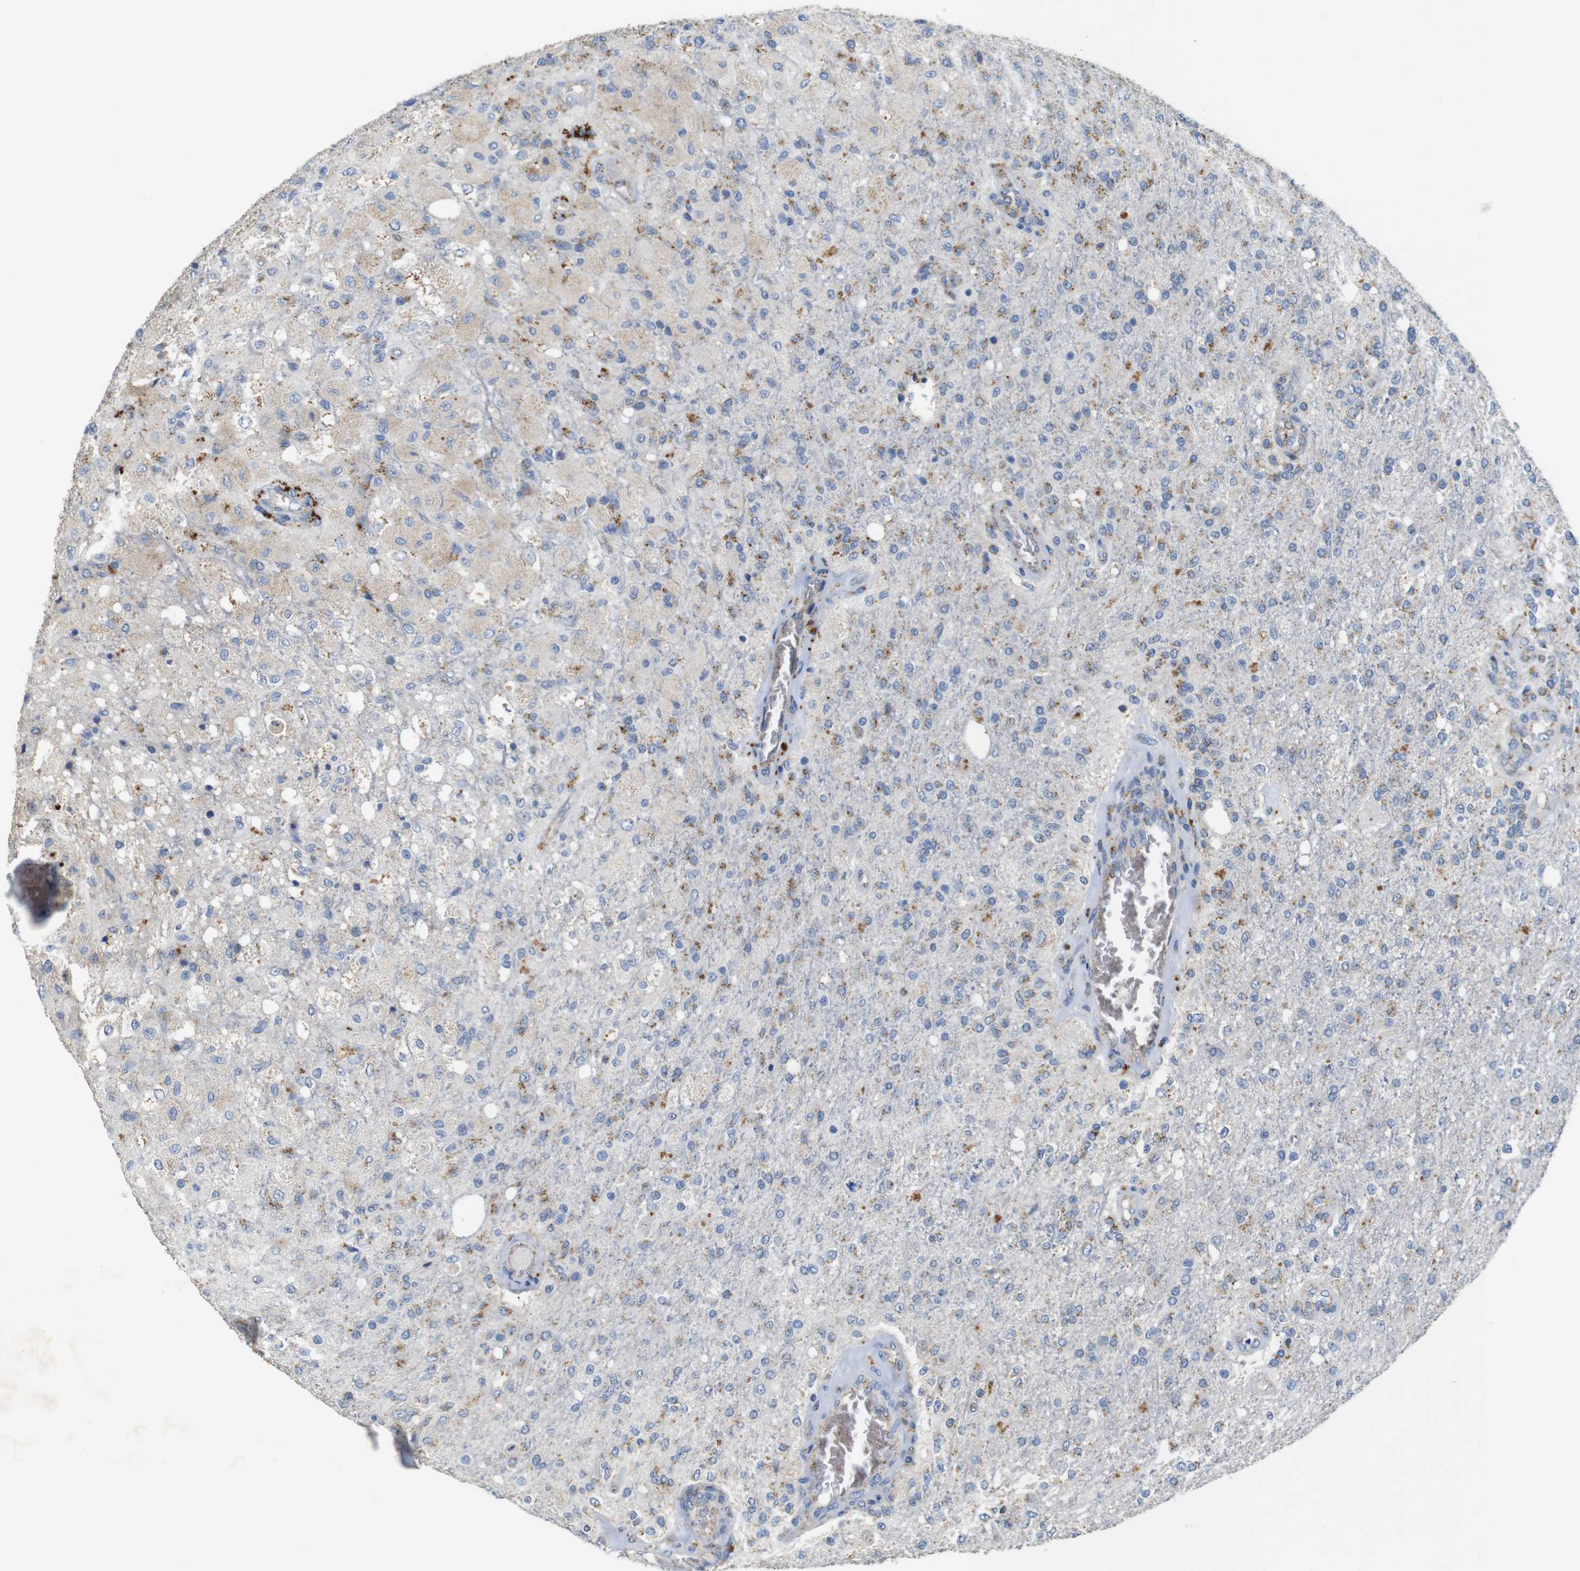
{"staining": {"intensity": "moderate", "quantity": "<25%", "location": "cytoplasmic/membranous"}, "tissue": "glioma", "cell_type": "Tumor cells", "image_type": "cancer", "snomed": [{"axis": "morphology", "description": "Normal tissue, NOS"}, {"axis": "morphology", "description": "Glioma, malignant, High grade"}, {"axis": "topography", "description": "Cerebral cortex"}], "caption": "Malignant glioma (high-grade) stained with IHC shows moderate cytoplasmic/membranous positivity in about <25% of tumor cells.", "gene": "NHLRC3", "patient": {"sex": "male", "age": 77}}